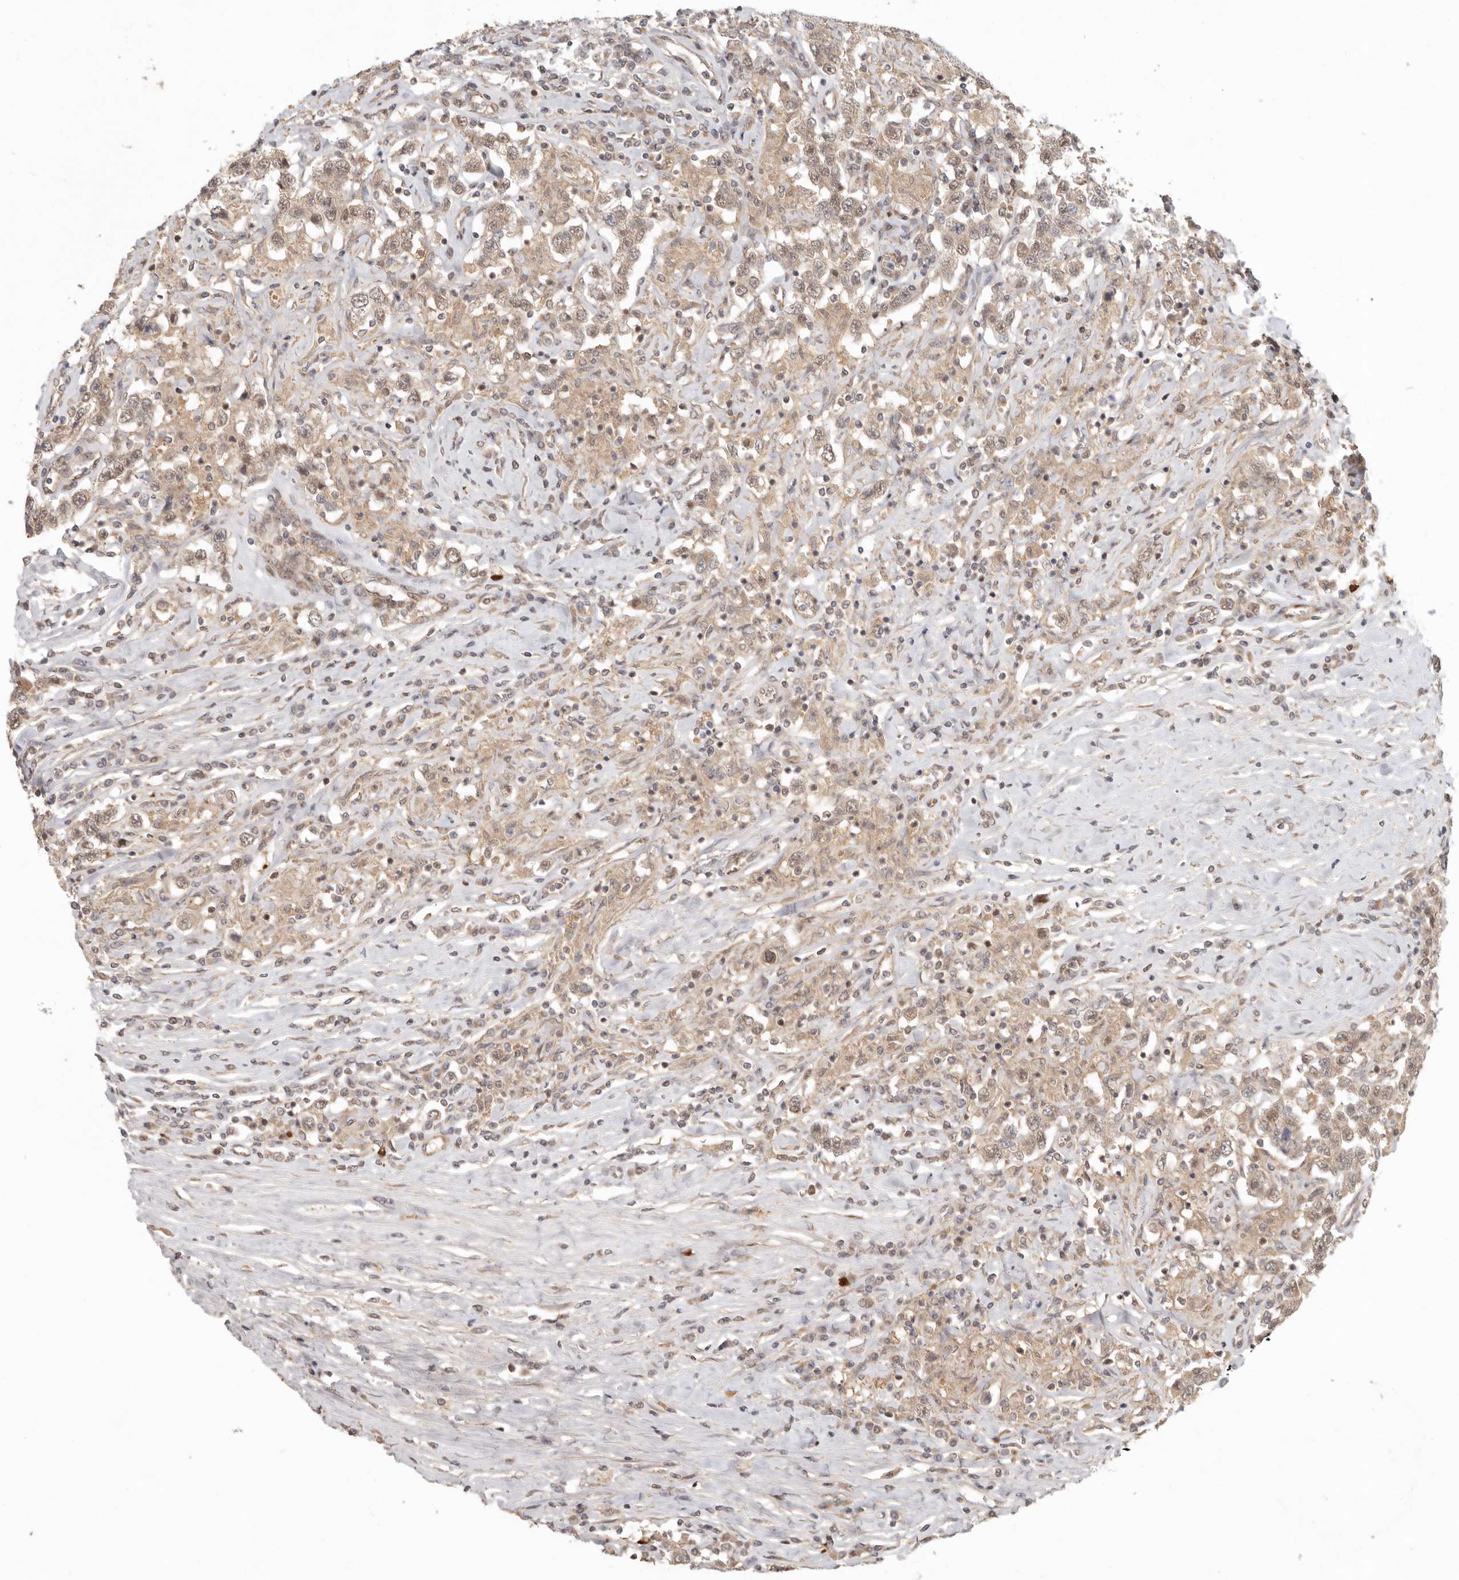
{"staining": {"intensity": "moderate", "quantity": ">75%", "location": "cytoplasmic/membranous,nuclear"}, "tissue": "testis cancer", "cell_type": "Tumor cells", "image_type": "cancer", "snomed": [{"axis": "morphology", "description": "Seminoma, NOS"}, {"axis": "topography", "description": "Testis"}], "caption": "Protein staining of testis cancer (seminoma) tissue displays moderate cytoplasmic/membranous and nuclear expression in about >75% of tumor cells.", "gene": "LRRC75A", "patient": {"sex": "male", "age": 41}}